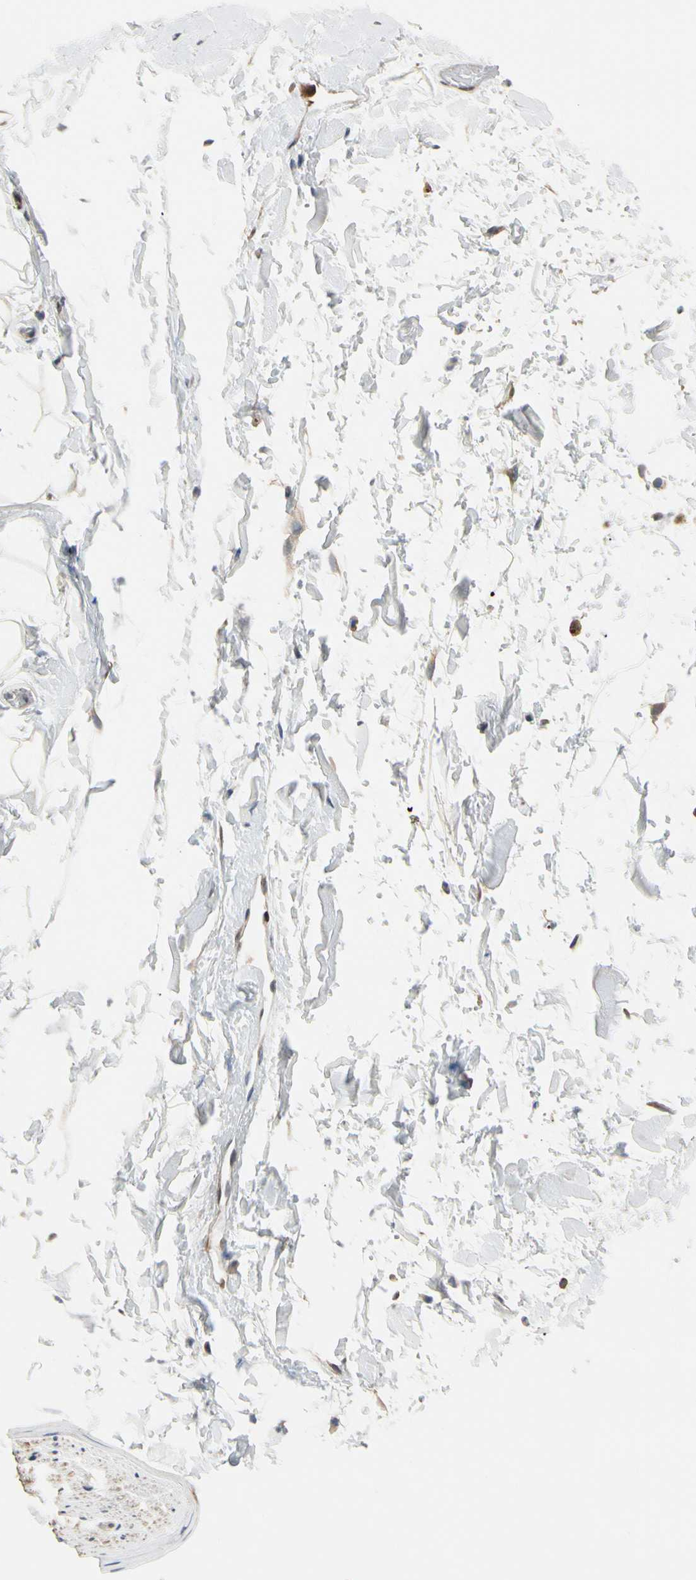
{"staining": {"intensity": "moderate", "quantity": "25%-75%", "location": "cytoplasmic/membranous"}, "tissue": "adipose tissue", "cell_type": "Adipocytes", "image_type": "normal", "snomed": [{"axis": "morphology", "description": "Normal tissue, NOS"}, {"axis": "topography", "description": "Soft tissue"}], "caption": "An image of human adipose tissue stained for a protein displays moderate cytoplasmic/membranous brown staining in adipocytes. The protein is stained brown, and the nuclei are stained in blue (DAB (3,3'-diaminobenzidine) IHC with brightfield microscopy, high magnification).", "gene": "NFATC2", "patient": {"sex": "male", "age": 72}}